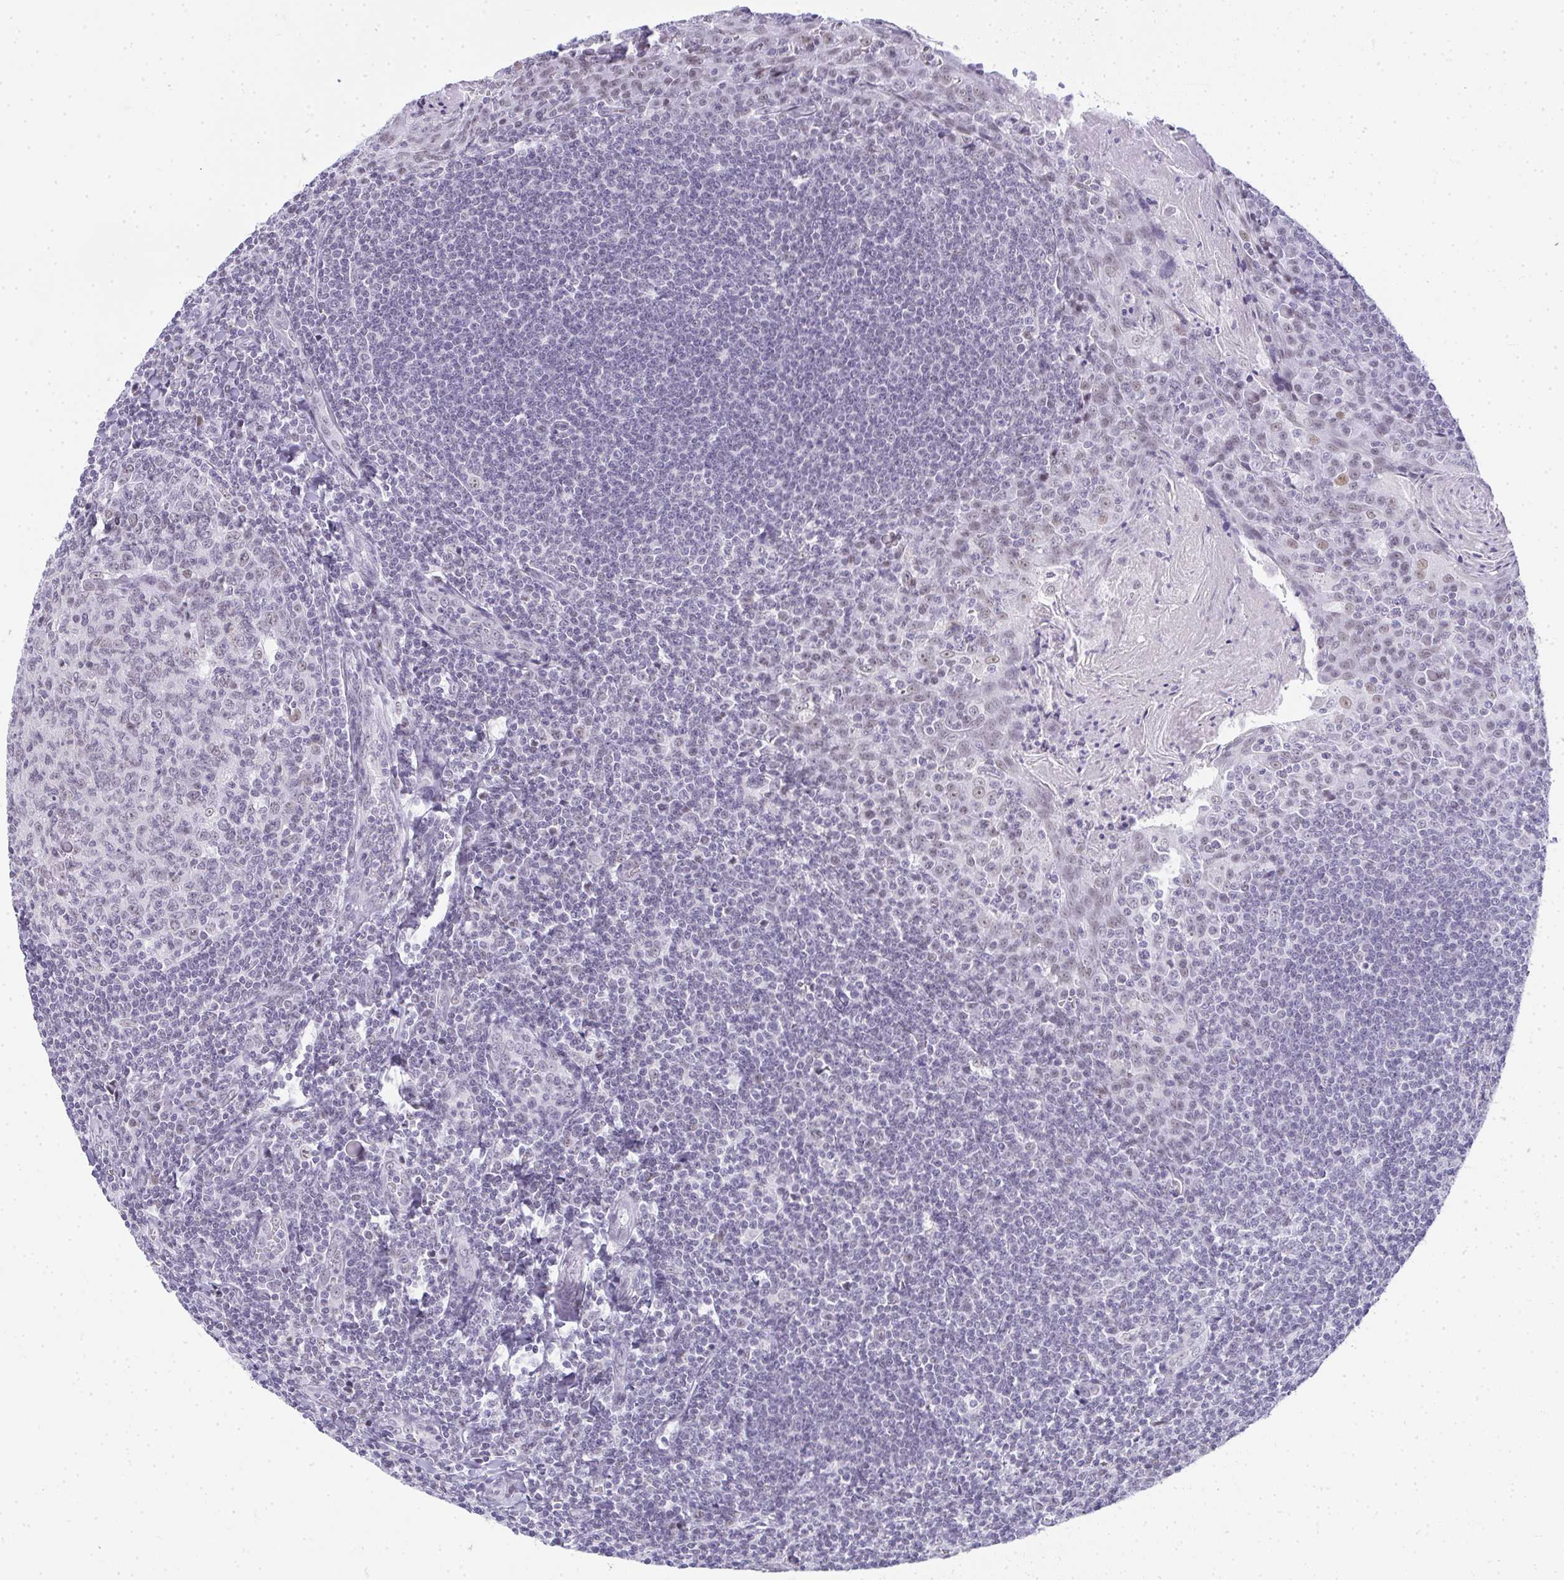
{"staining": {"intensity": "weak", "quantity": "25%-75%", "location": "nuclear"}, "tissue": "tonsil", "cell_type": "Germinal center cells", "image_type": "normal", "snomed": [{"axis": "morphology", "description": "Normal tissue, NOS"}, {"axis": "topography", "description": "Tonsil"}], "caption": "Tonsil stained for a protein demonstrates weak nuclear positivity in germinal center cells. Immunohistochemistry stains the protein in brown and the nuclei are stained blue.", "gene": "PLA2G1B", "patient": {"sex": "male", "age": 27}}